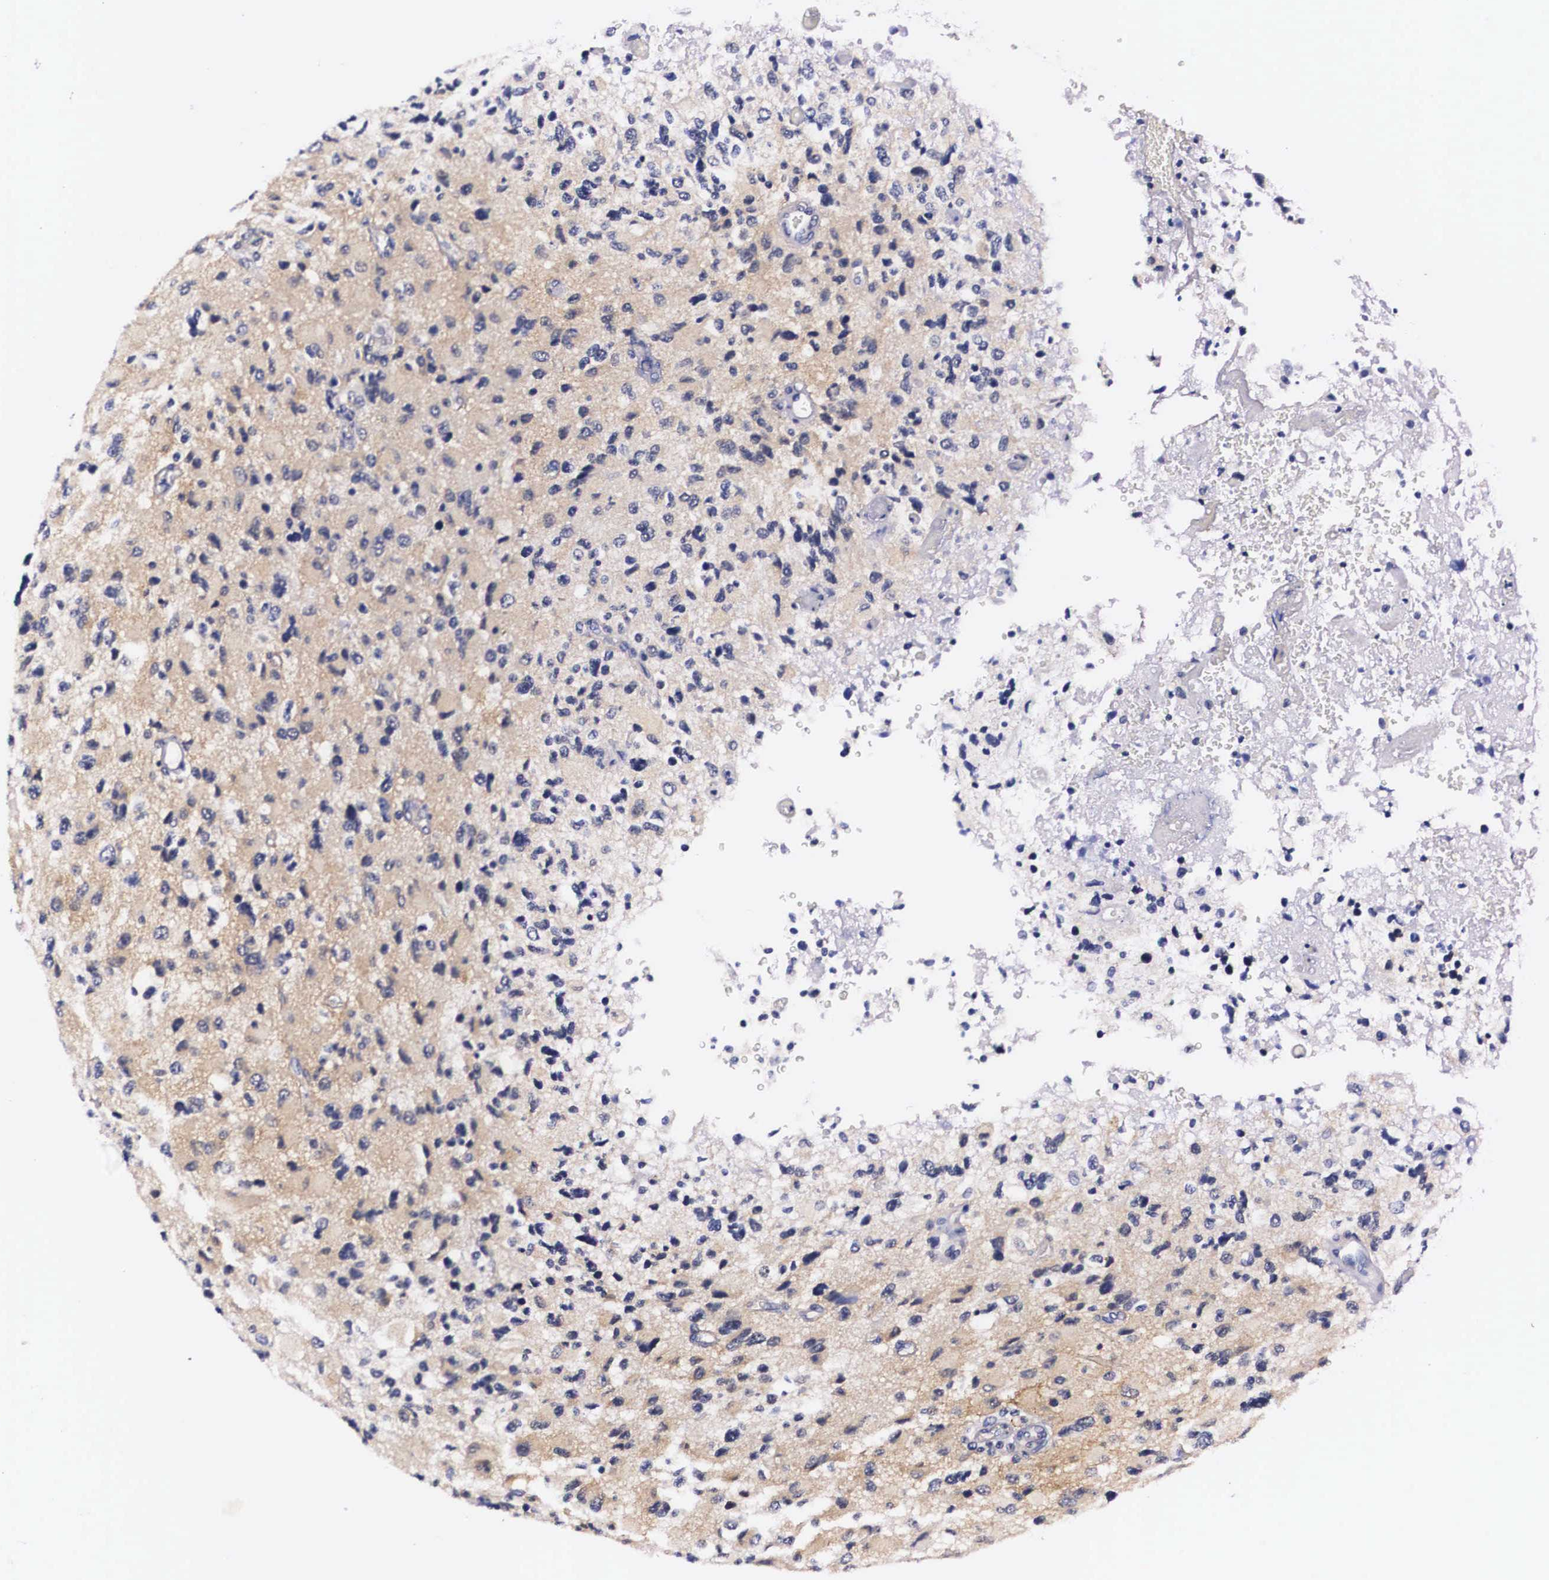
{"staining": {"intensity": "weak", "quantity": "25%-75%", "location": "cytoplasmic/membranous"}, "tissue": "glioma", "cell_type": "Tumor cells", "image_type": "cancer", "snomed": [{"axis": "morphology", "description": "Glioma, malignant, High grade"}, {"axis": "topography", "description": "Brain"}], "caption": "This histopathology image shows glioma stained with immunohistochemistry (IHC) to label a protein in brown. The cytoplasmic/membranous of tumor cells show weak positivity for the protein. Nuclei are counter-stained blue.", "gene": "PHETA2", "patient": {"sex": "male", "age": 69}}